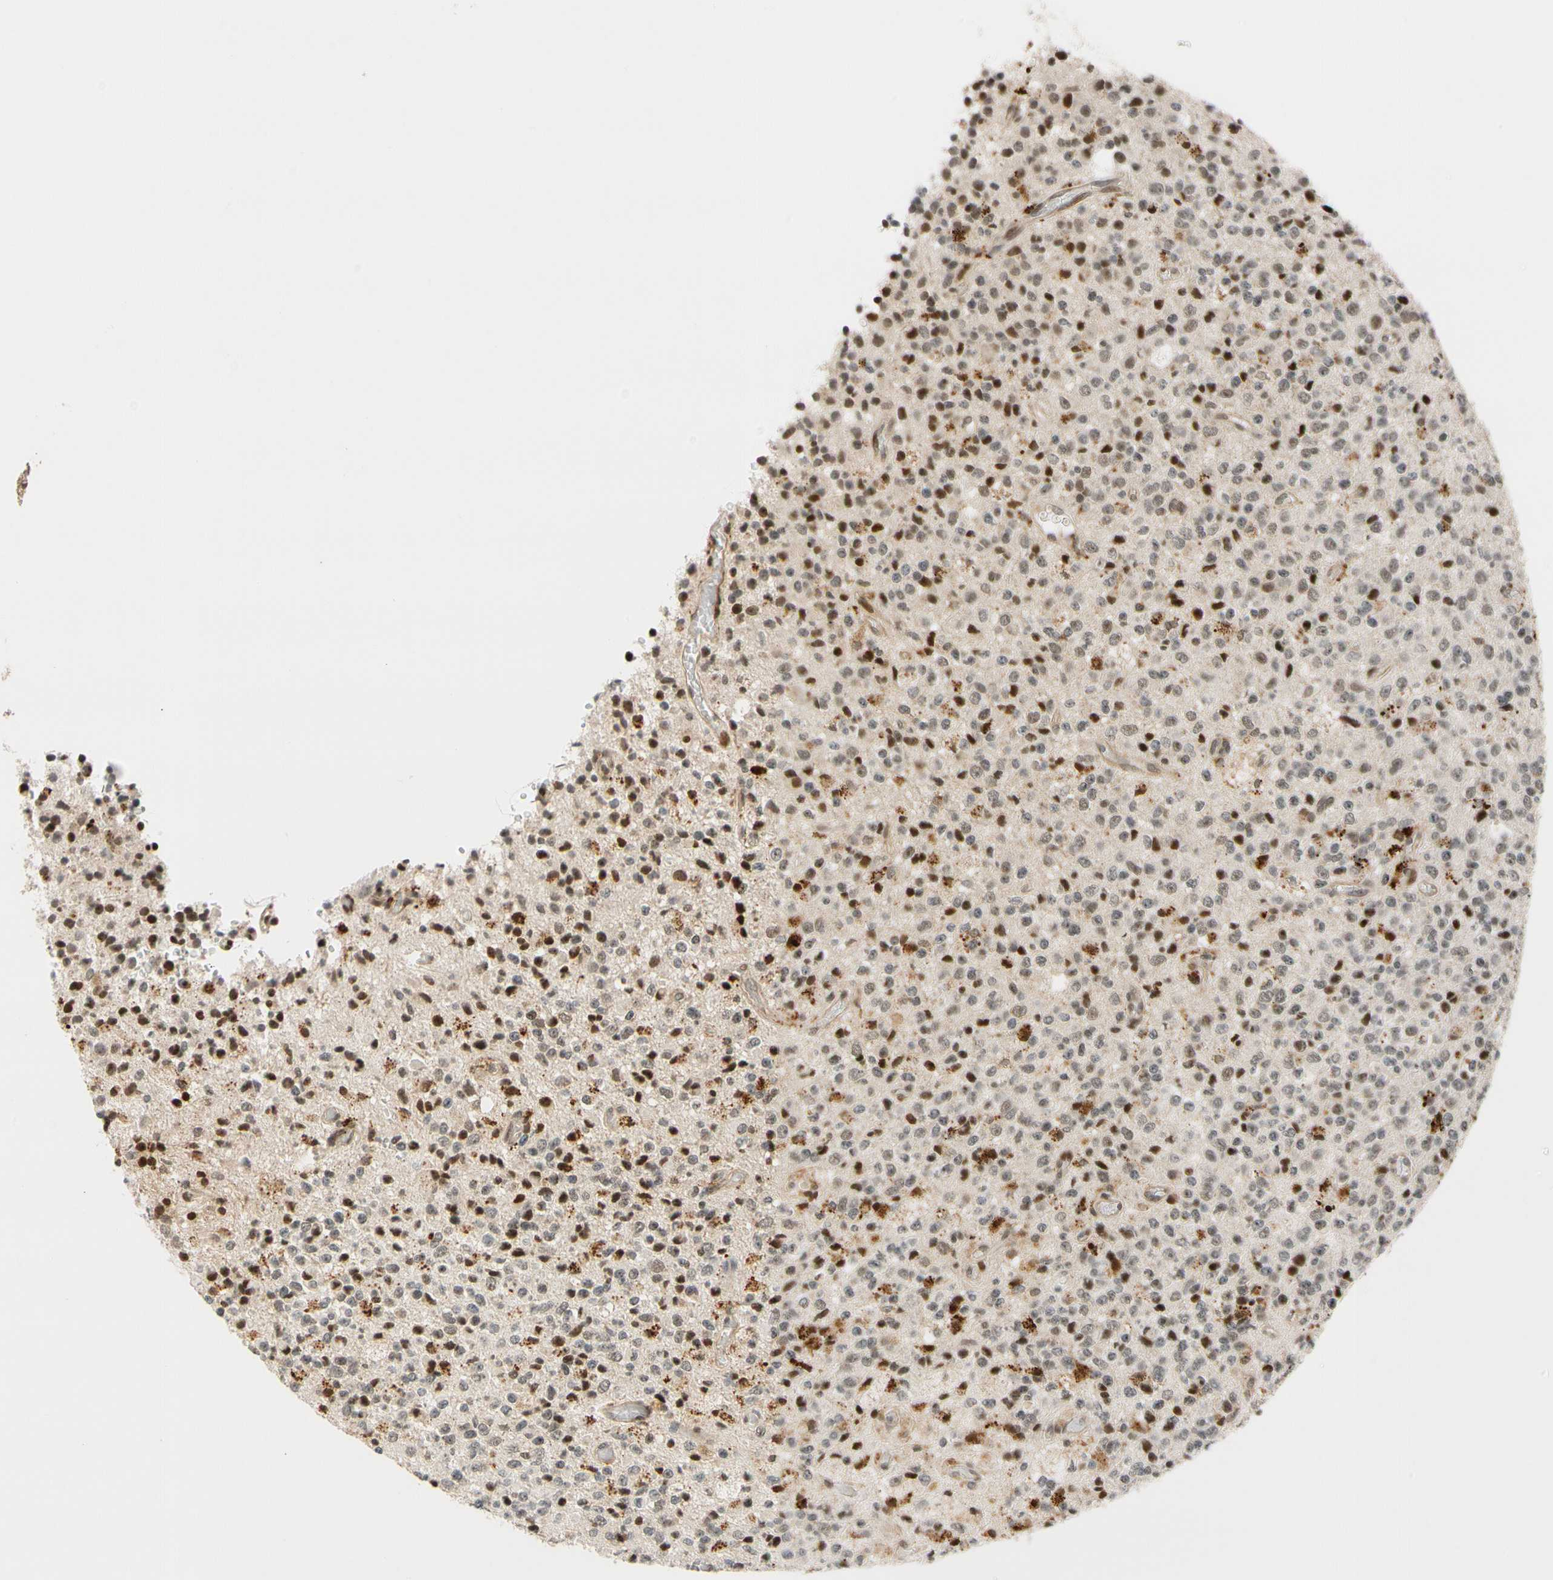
{"staining": {"intensity": "moderate", "quantity": "25%-75%", "location": "cytoplasmic/membranous,nuclear"}, "tissue": "glioma", "cell_type": "Tumor cells", "image_type": "cancer", "snomed": [{"axis": "morphology", "description": "Glioma, malignant, High grade"}, {"axis": "topography", "description": "pancreas cauda"}], "caption": "Malignant glioma (high-grade) tissue shows moderate cytoplasmic/membranous and nuclear expression in approximately 25%-75% of tumor cells", "gene": "CDK7", "patient": {"sex": "male", "age": 60}}